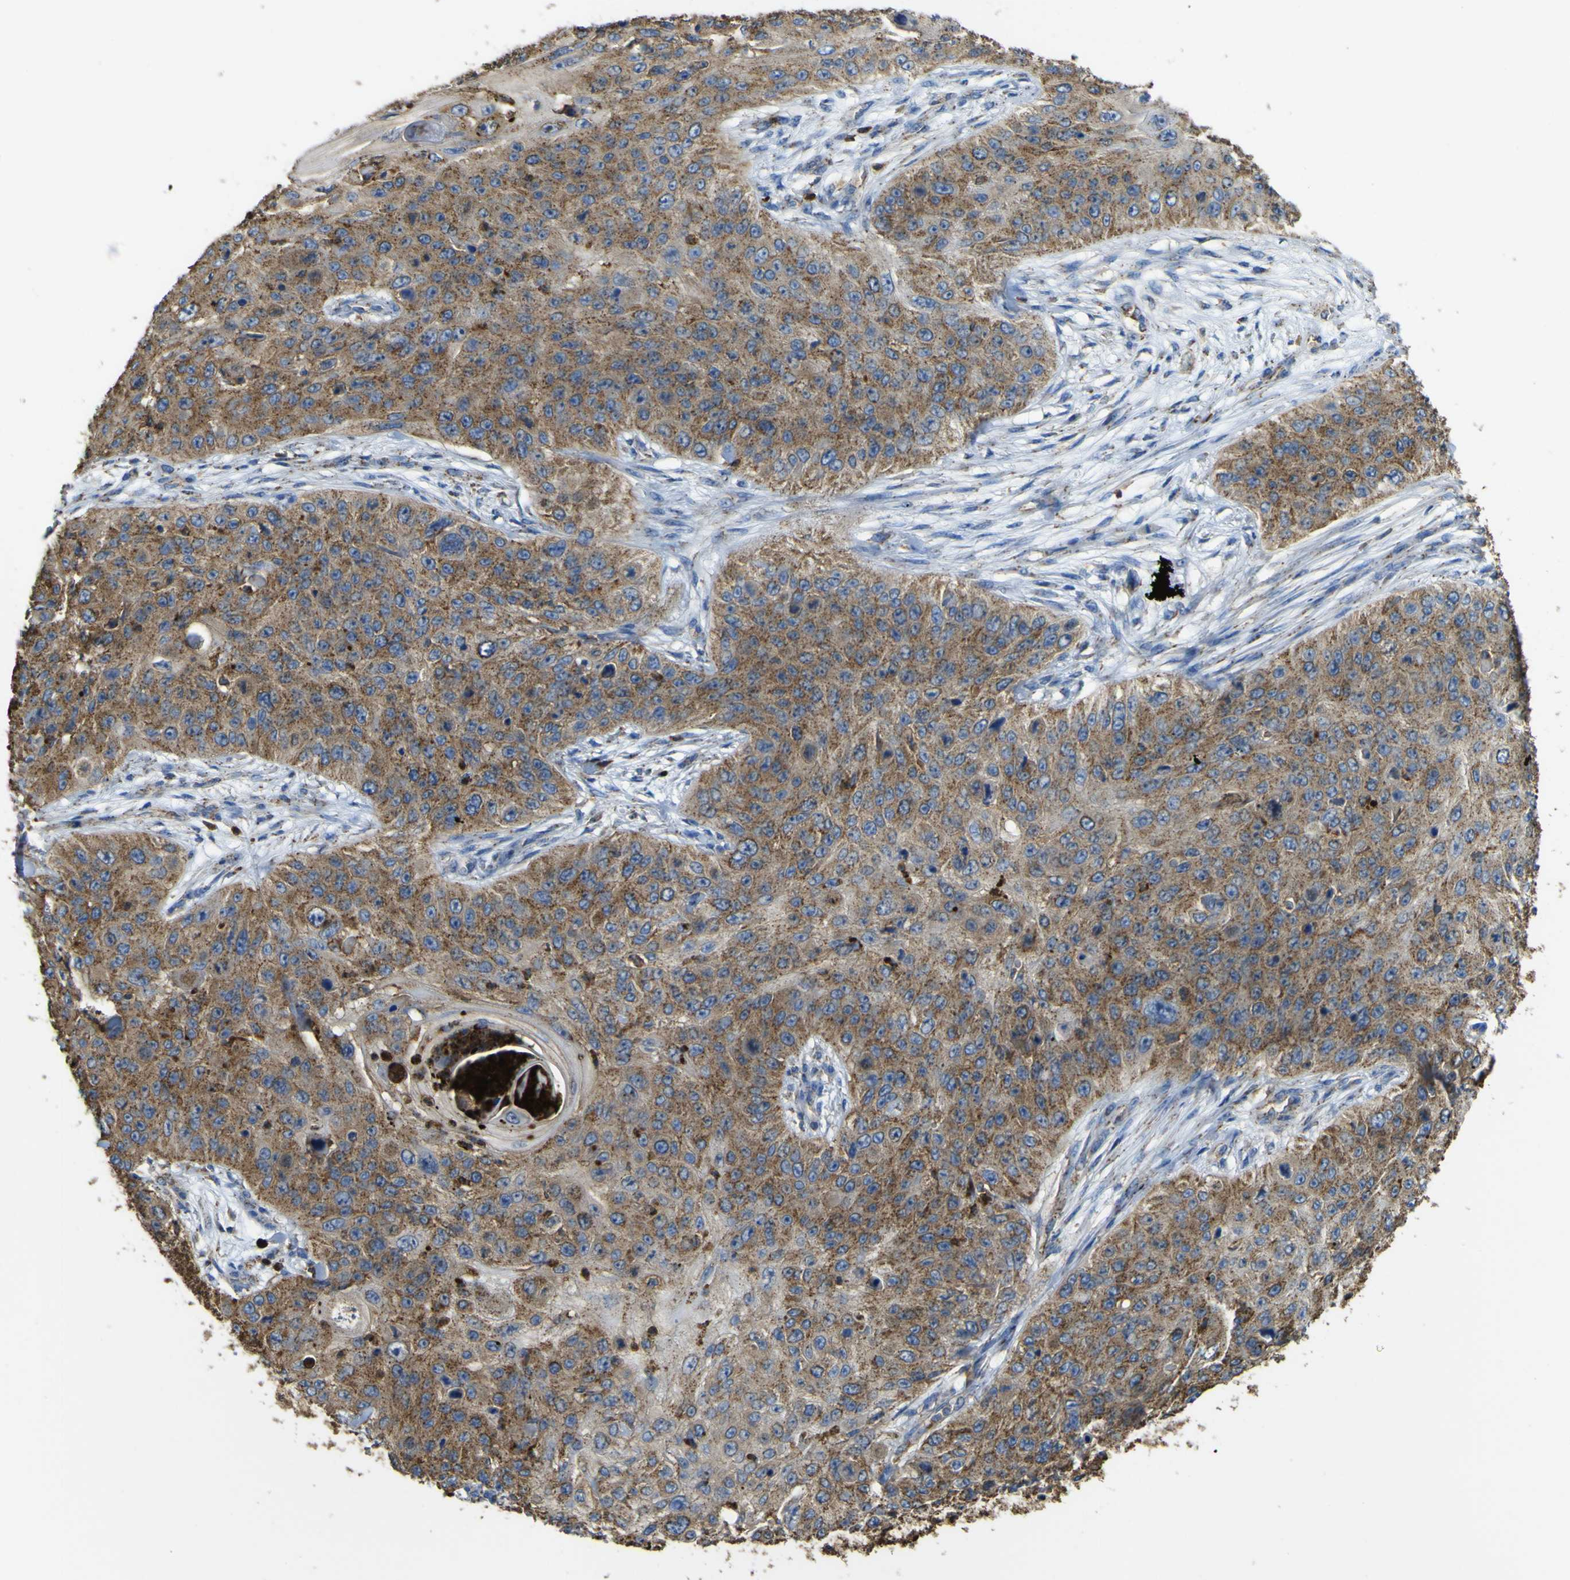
{"staining": {"intensity": "strong", "quantity": ">75%", "location": "cytoplasmic/membranous"}, "tissue": "skin cancer", "cell_type": "Tumor cells", "image_type": "cancer", "snomed": [{"axis": "morphology", "description": "Squamous cell carcinoma, NOS"}, {"axis": "topography", "description": "Skin"}], "caption": "High-magnification brightfield microscopy of skin squamous cell carcinoma stained with DAB (brown) and counterstained with hematoxylin (blue). tumor cells exhibit strong cytoplasmic/membranous expression is identified in about>75% of cells.", "gene": "ACSL3", "patient": {"sex": "female", "age": 80}}